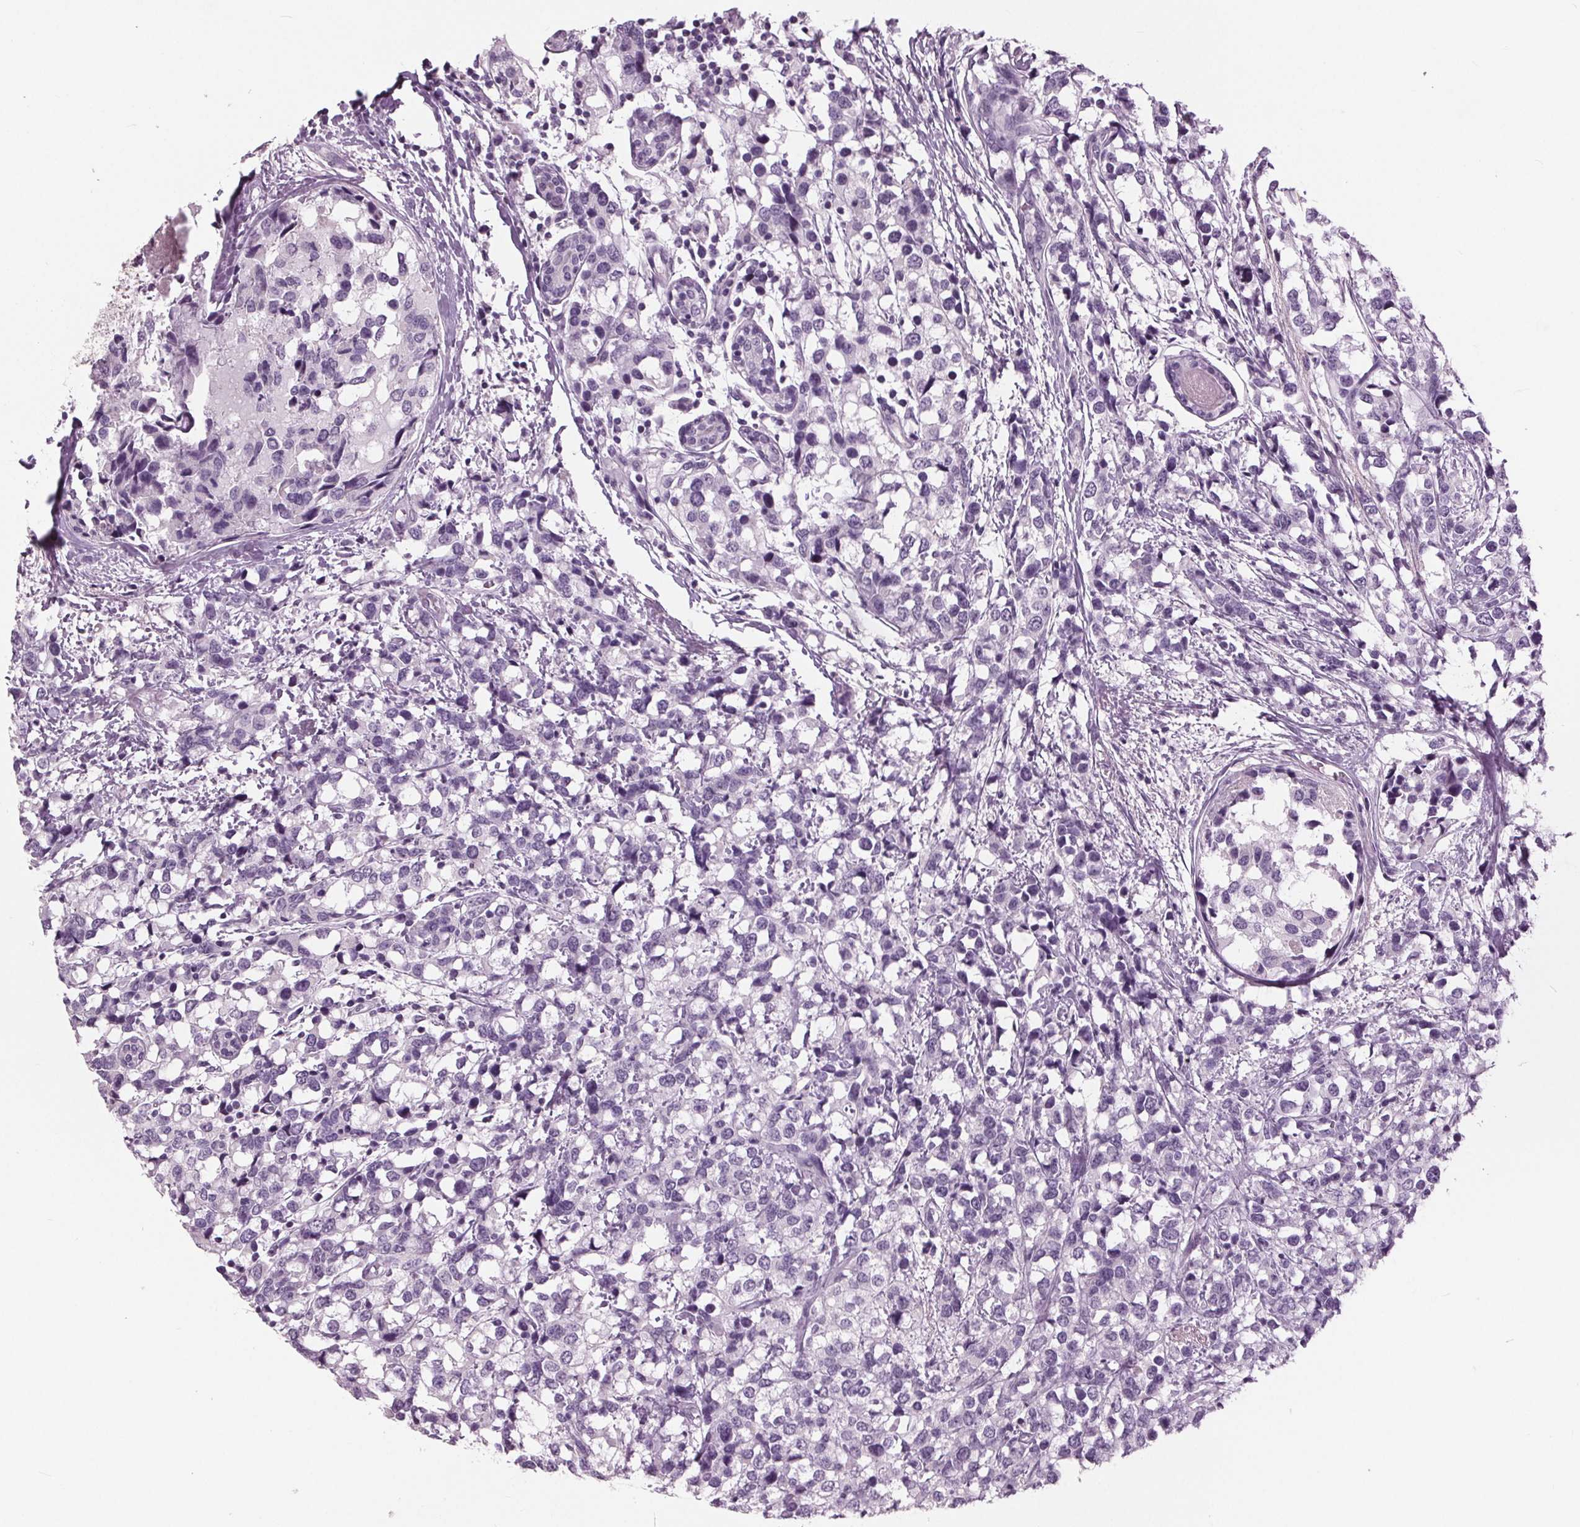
{"staining": {"intensity": "negative", "quantity": "none", "location": "none"}, "tissue": "breast cancer", "cell_type": "Tumor cells", "image_type": "cancer", "snomed": [{"axis": "morphology", "description": "Lobular carcinoma"}, {"axis": "topography", "description": "Breast"}], "caption": "Breast lobular carcinoma was stained to show a protein in brown. There is no significant positivity in tumor cells. The staining is performed using DAB brown chromogen with nuclei counter-stained in using hematoxylin.", "gene": "AMBP", "patient": {"sex": "female", "age": 59}}